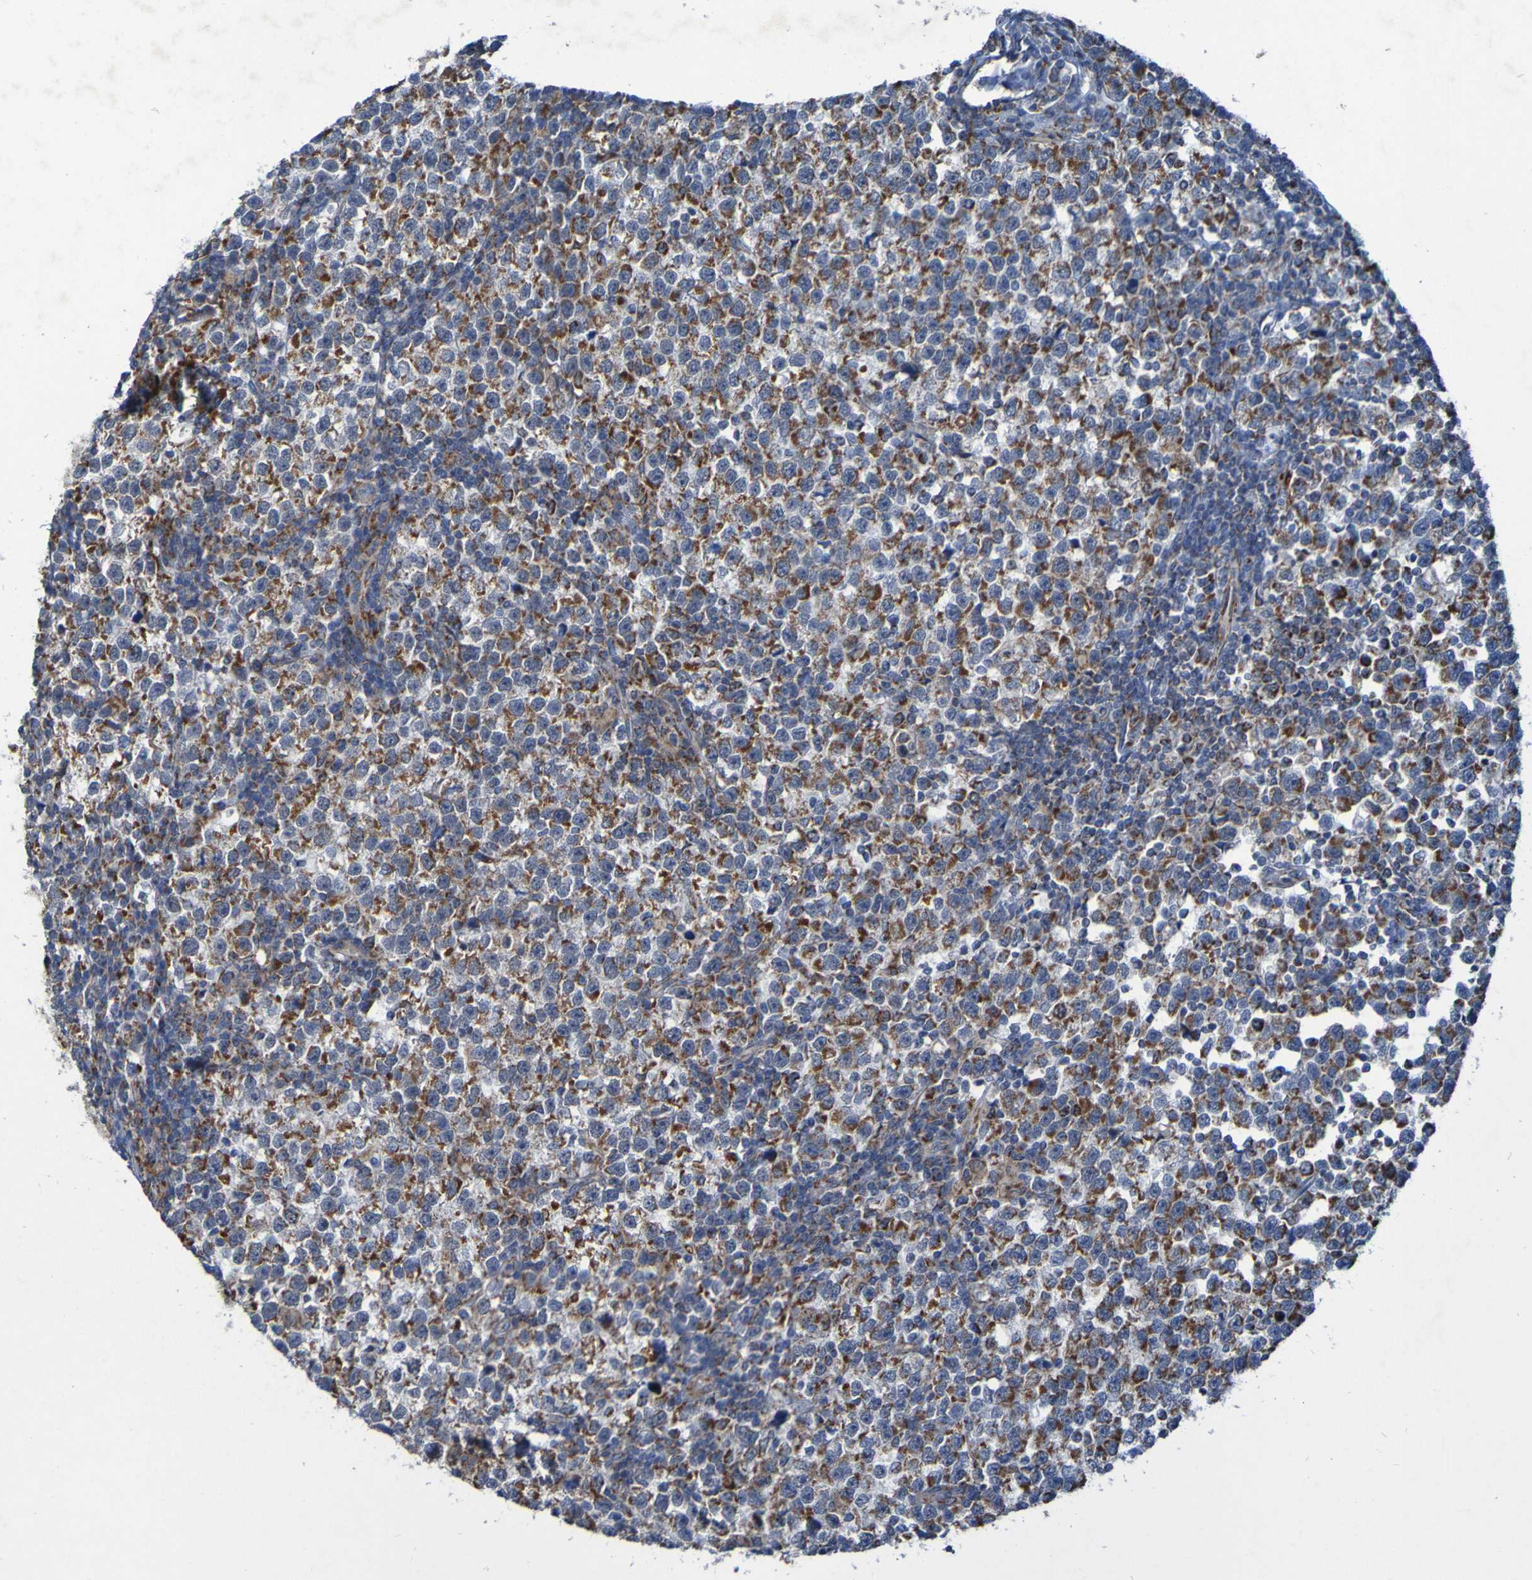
{"staining": {"intensity": "strong", "quantity": "25%-75%", "location": "cytoplasmic/membranous"}, "tissue": "testis cancer", "cell_type": "Tumor cells", "image_type": "cancer", "snomed": [{"axis": "morphology", "description": "Seminoma, NOS"}, {"axis": "topography", "description": "Testis"}], "caption": "Tumor cells display high levels of strong cytoplasmic/membranous positivity in approximately 25%-75% of cells in testis cancer.", "gene": "CCDC51", "patient": {"sex": "male", "age": 43}}